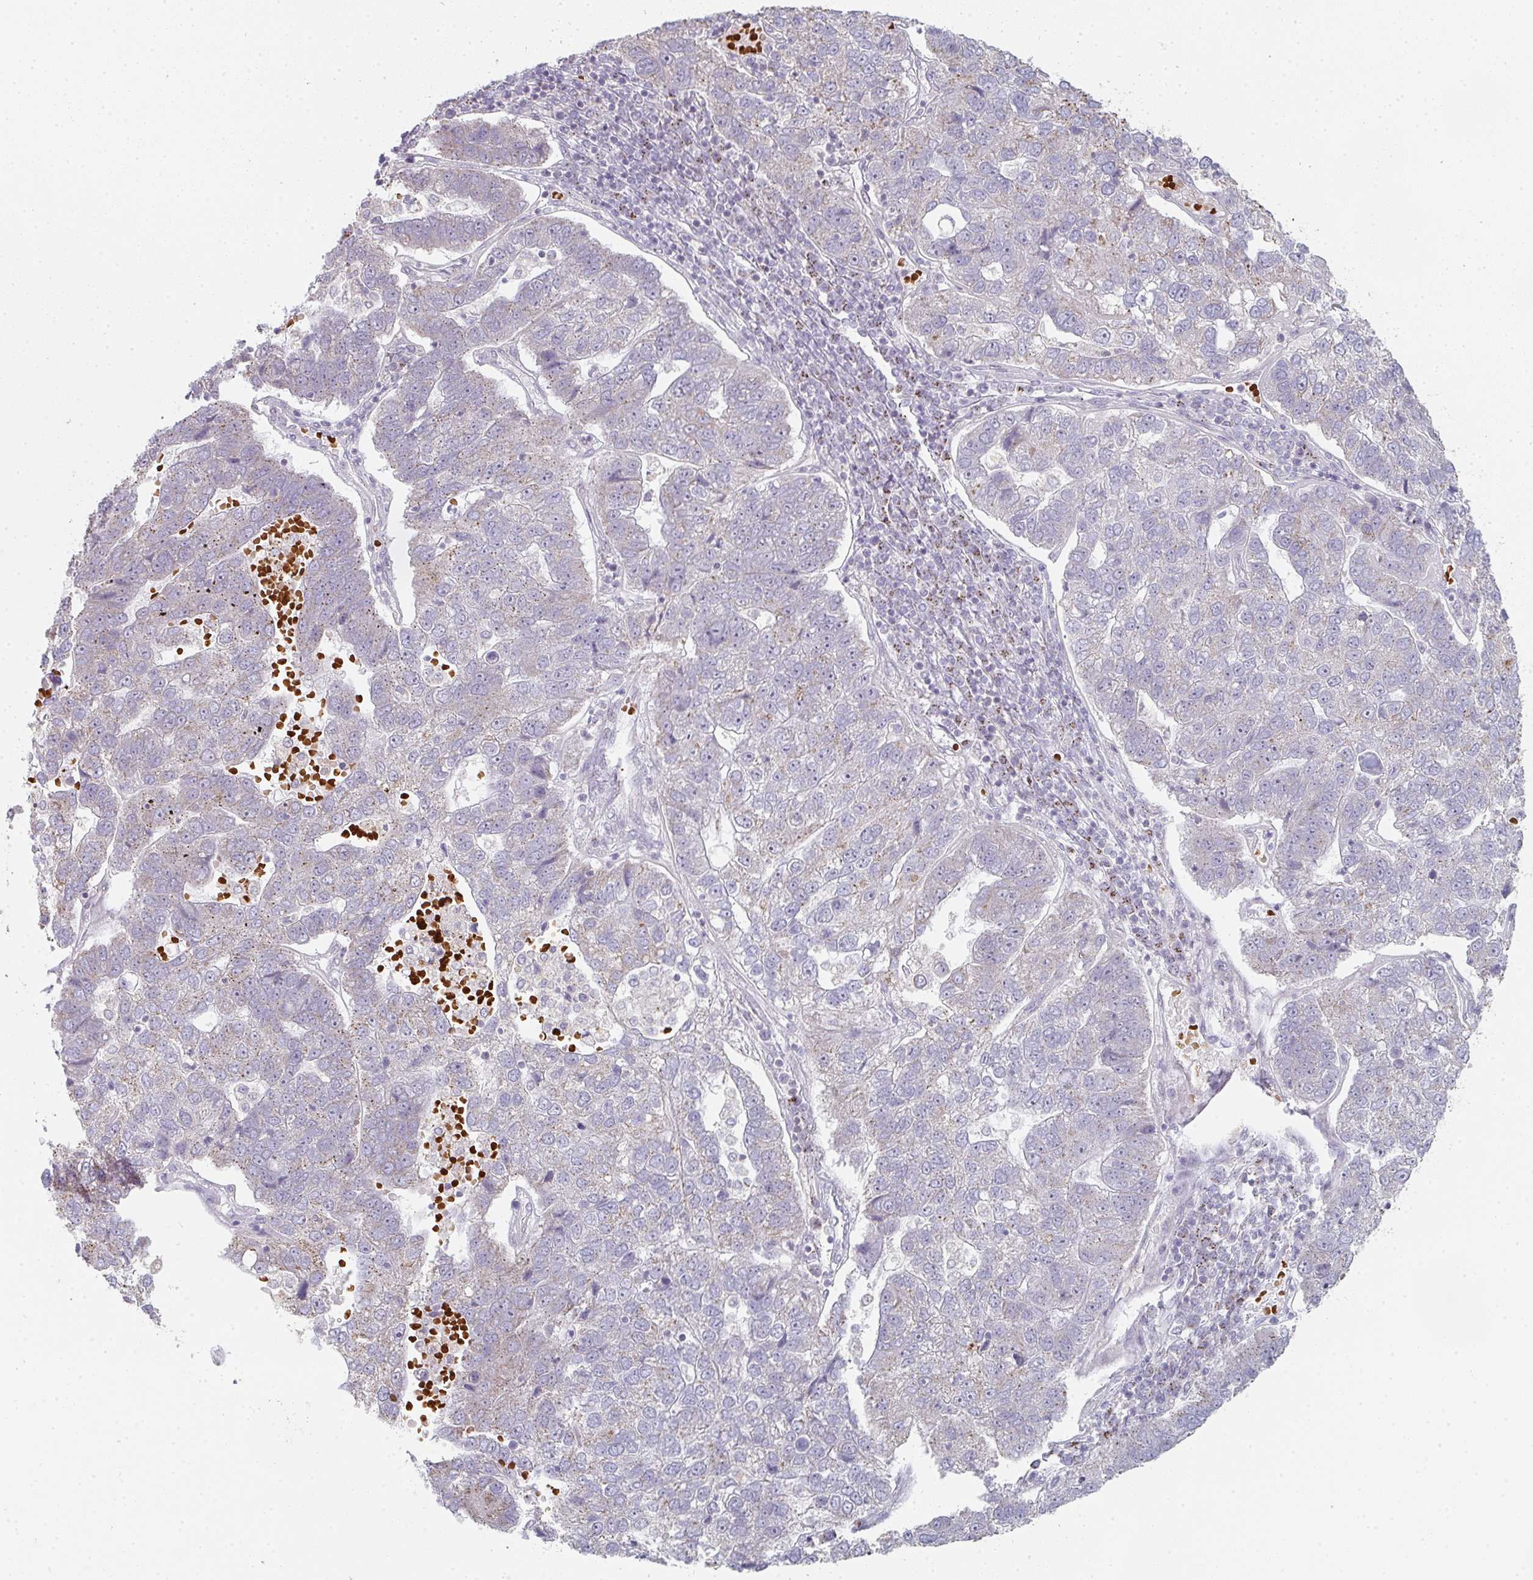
{"staining": {"intensity": "moderate", "quantity": "<25%", "location": "cytoplasmic/membranous"}, "tissue": "pancreatic cancer", "cell_type": "Tumor cells", "image_type": "cancer", "snomed": [{"axis": "morphology", "description": "Adenocarcinoma, NOS"}, {"axis": "topography", "description": "Pancreas"}], "caption": "IHC photomicrograph of human pancreatic cancer stained for a protein (brown), which shows low levels of moderate cytoplasmic/membranous positivity in approximately <25% of tumor cells.", "gene": "ZNF526", "patient": {"sex": "female", "age": 61}}